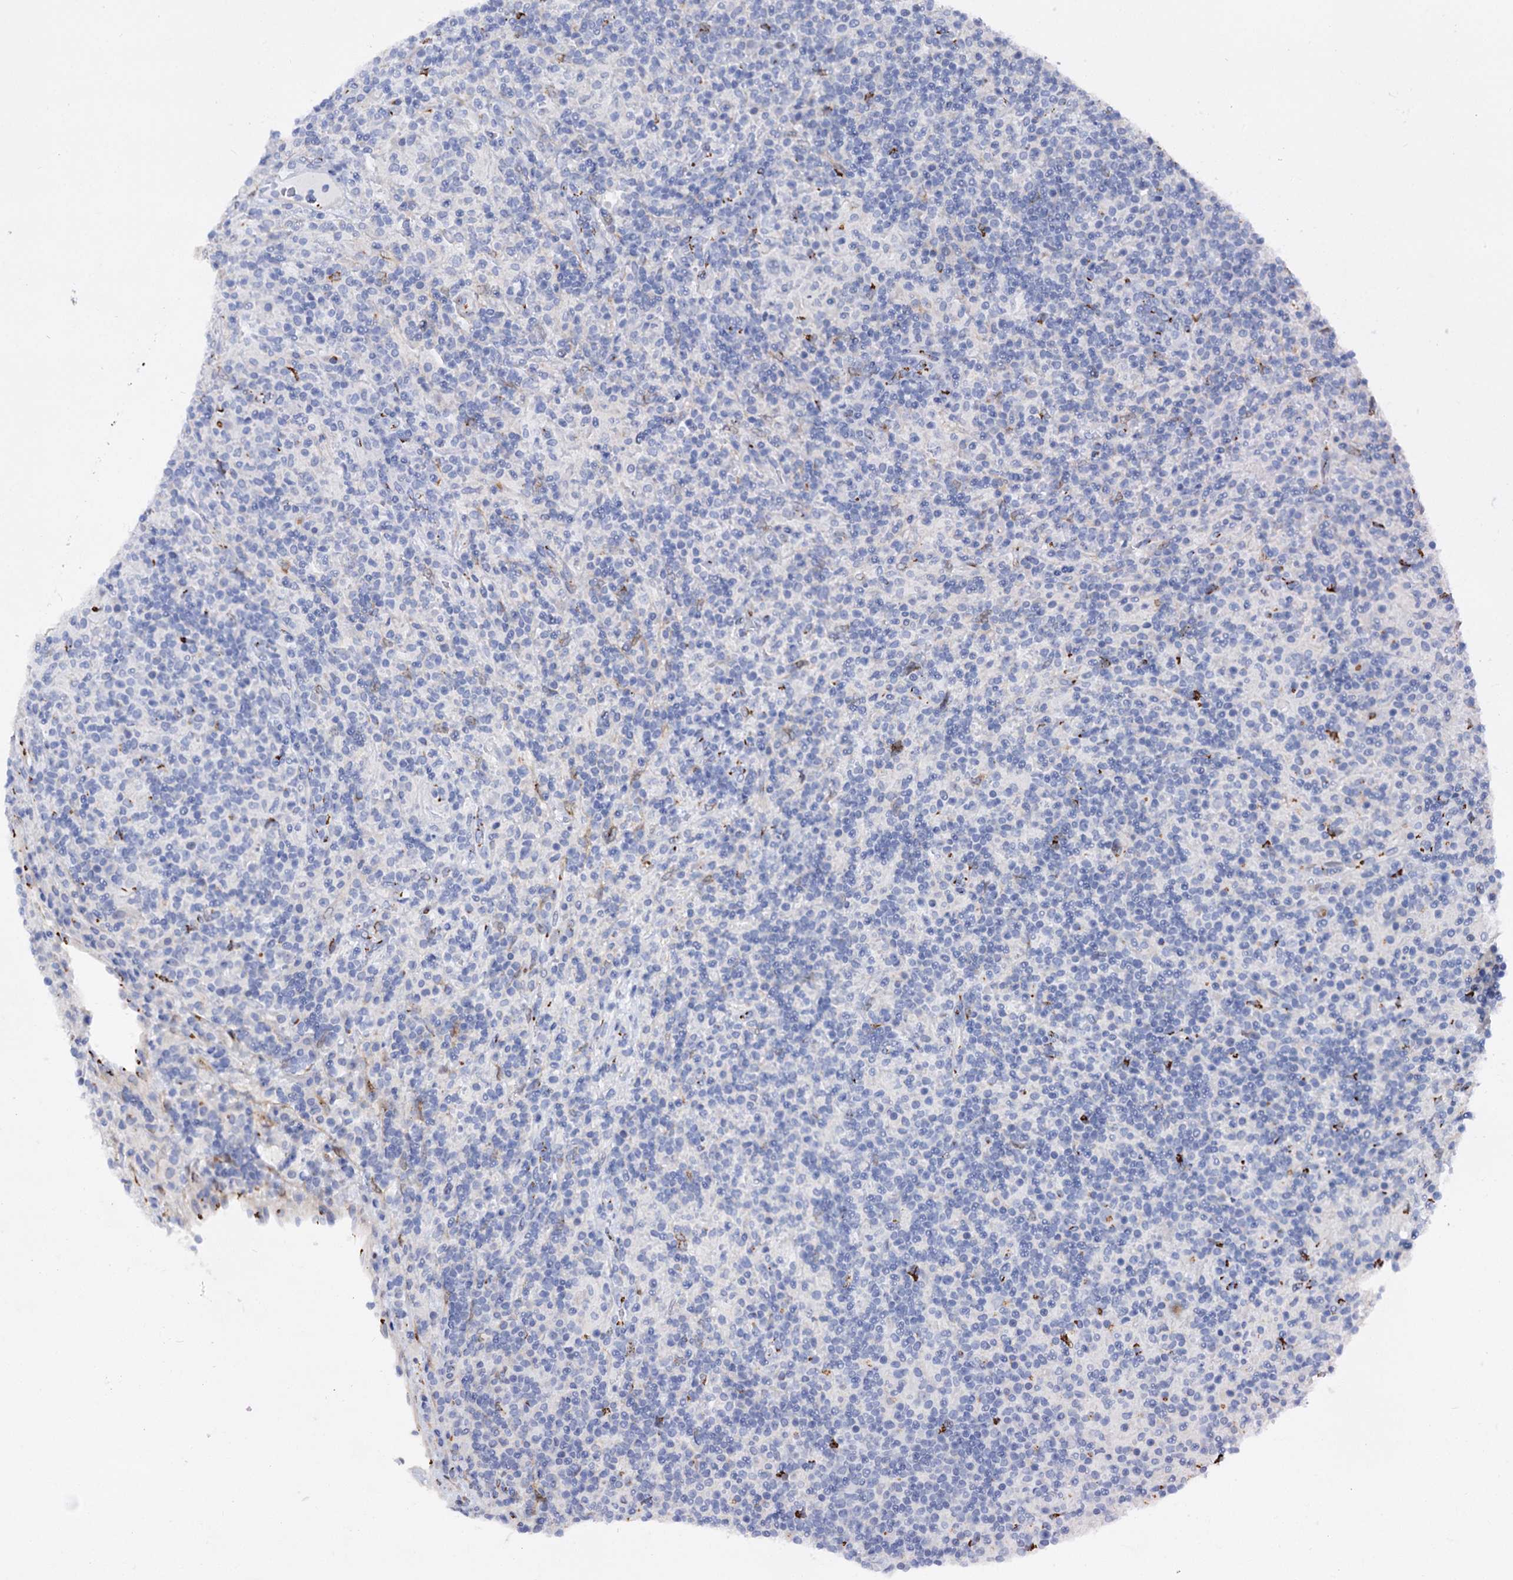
{"staining": {"intensity": "negative", "quantity": "none", "location": "none"}, "tissue": "lymphoma", "cell_type": "Tumor cells", "image_type": "cancer", "snomed": [{"axis": "morphology", "description": "Hodgkin's disease, NOS"}, {"axis": "topography", "description": "Lymph node"}], "caption": "IHC micrograph of lymphoma stained for a protein (brown), which reveals no expression in tumor cells.", "gene": "C11orf96", "patient": {"sex": "male", "age": 70}}